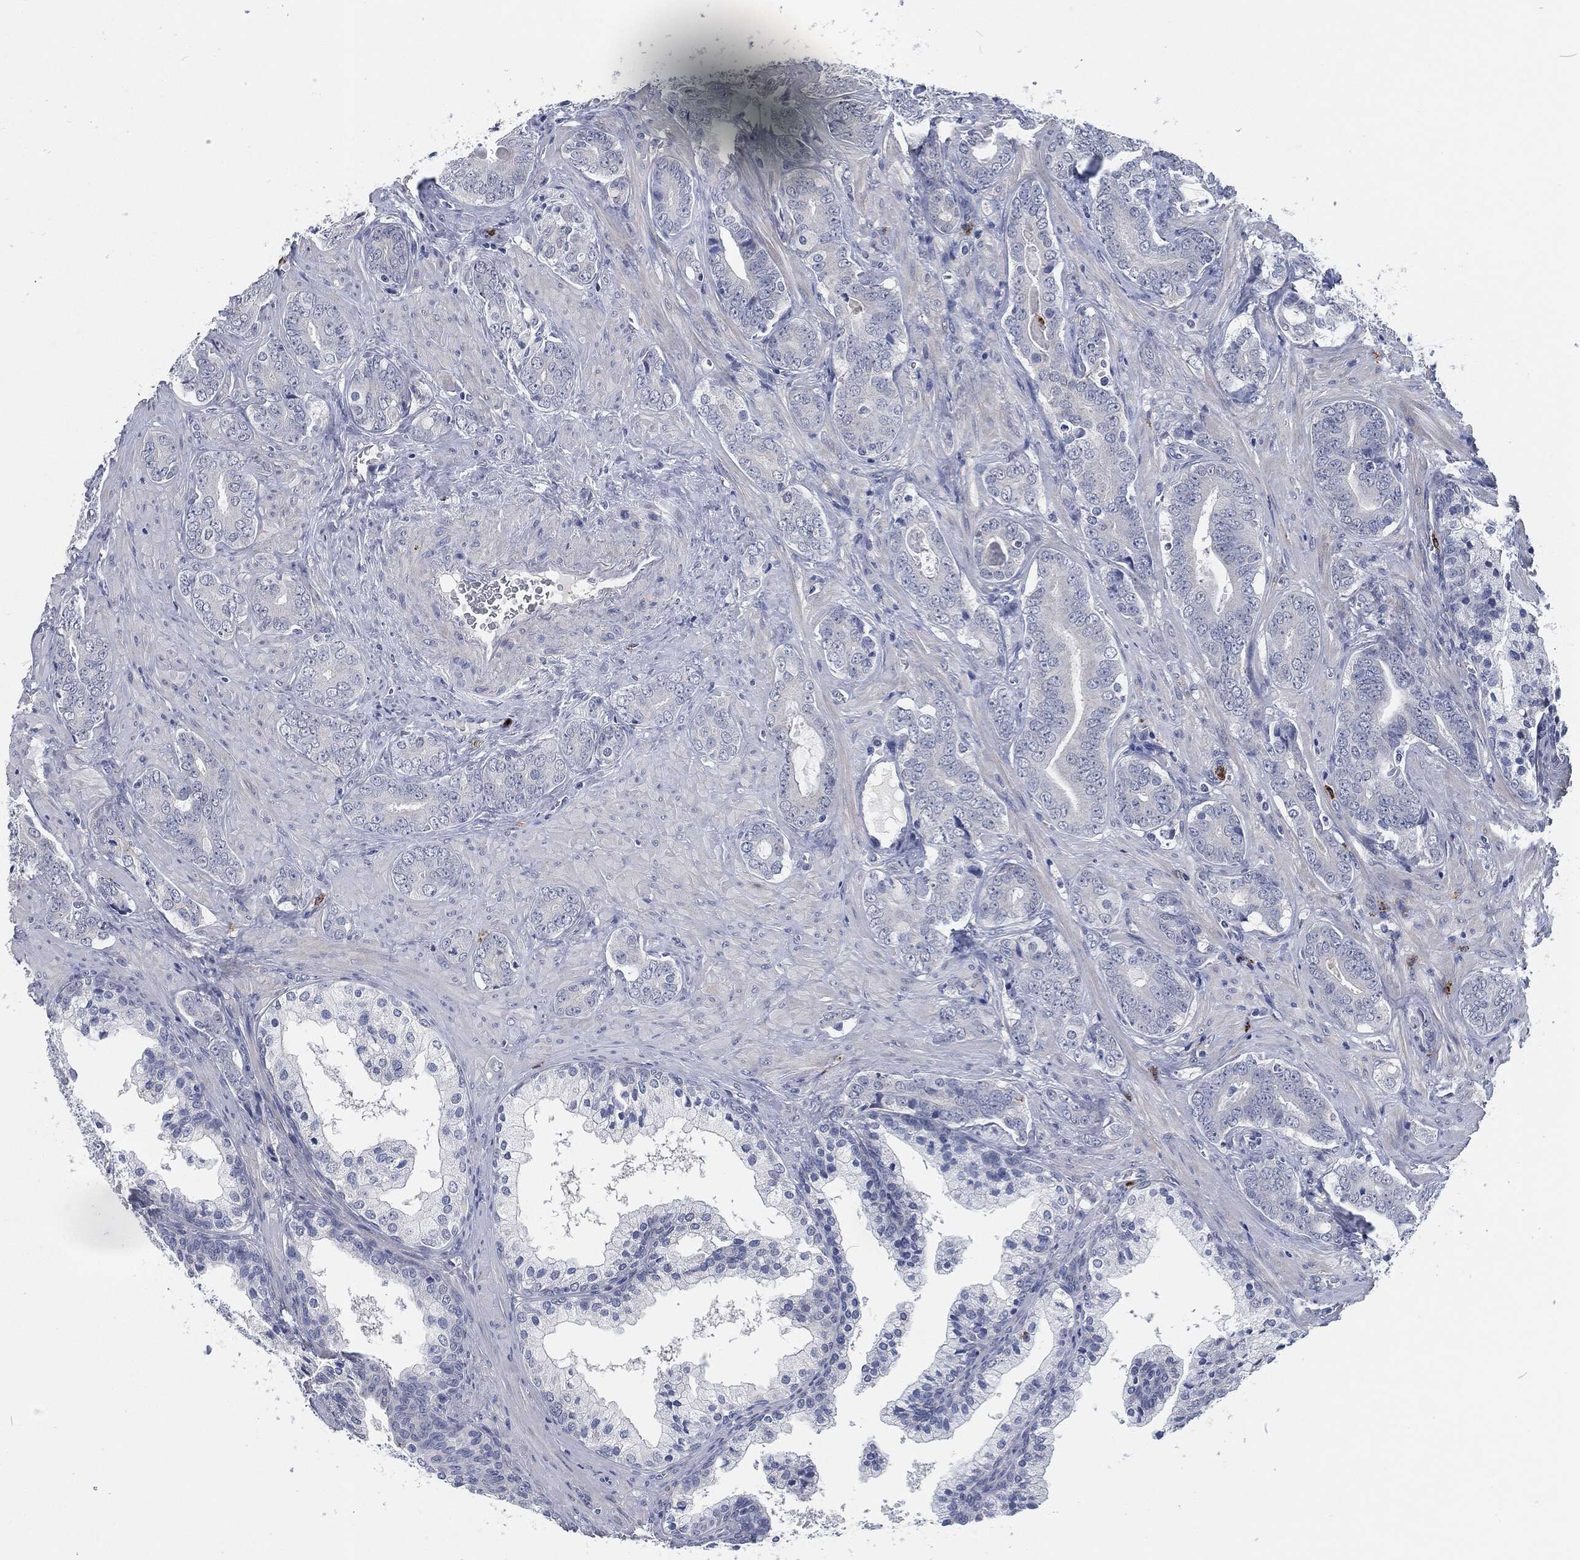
{"staining": {"intensity": "negative", "quantity": "none", "location": "none"}, "tissue": "prostate cancer", "cell_type": "Tumor cells", "image_type": "cancer", "snomed": [{"axis": "morphology", "description": "Adenocarcinoma, NOS"}, {"axis": "topography", "description": "Prostate"}], "caption": "The photomicrograph demonstrates no significant positivity in tumor cells of prostate adenocarcinoma. (DAB (3,3'-diaminobenzidine) immunohistochemistry, high magnification).", "gene": "MPO", "patient": {"sex": "male", "age": 55}}